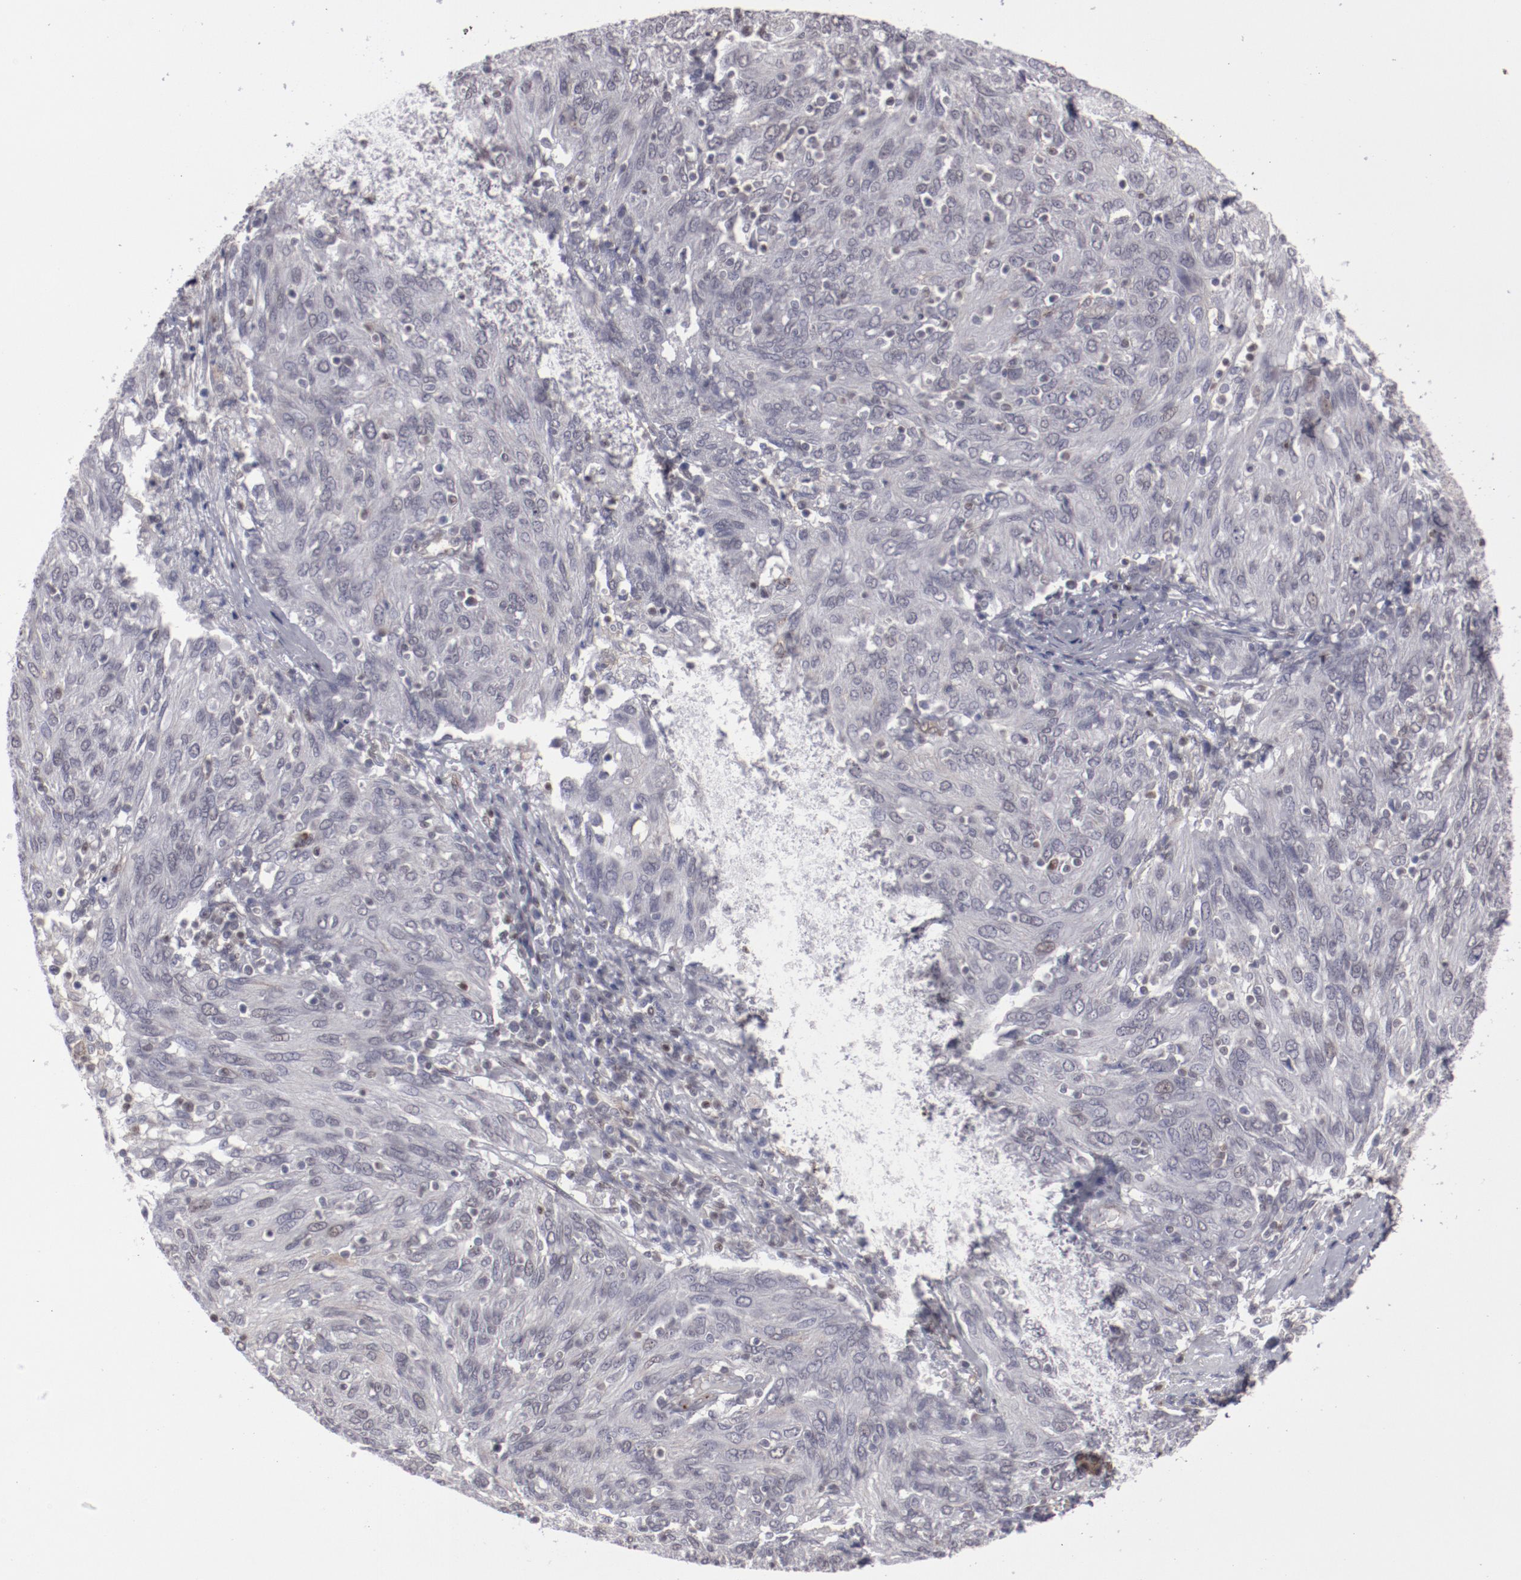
{"staining": {"intensity": "negative", "quantity": "none", "location": "none"}, "tissue": "ovarian cancer", "cell_type": "Tumor cells", "image_type": "cancer", "snomed": [{"axis": "morphology", "description": "Carcinoma, endometroid"}, {"axis": "topography", "description": "Ovary"}], "caption": "Immunohistochemistry image of ovarian endometroid carcinoma stained for a protein (brown), which displays no expression in tumor cells. Brightfield microscopy of immunohistochemistry stained with DAB (brown) and hematoxylin (blue), captured at high magnification.", "gene": "LEF1", "patient": {"sex": "female", "age": 50}}